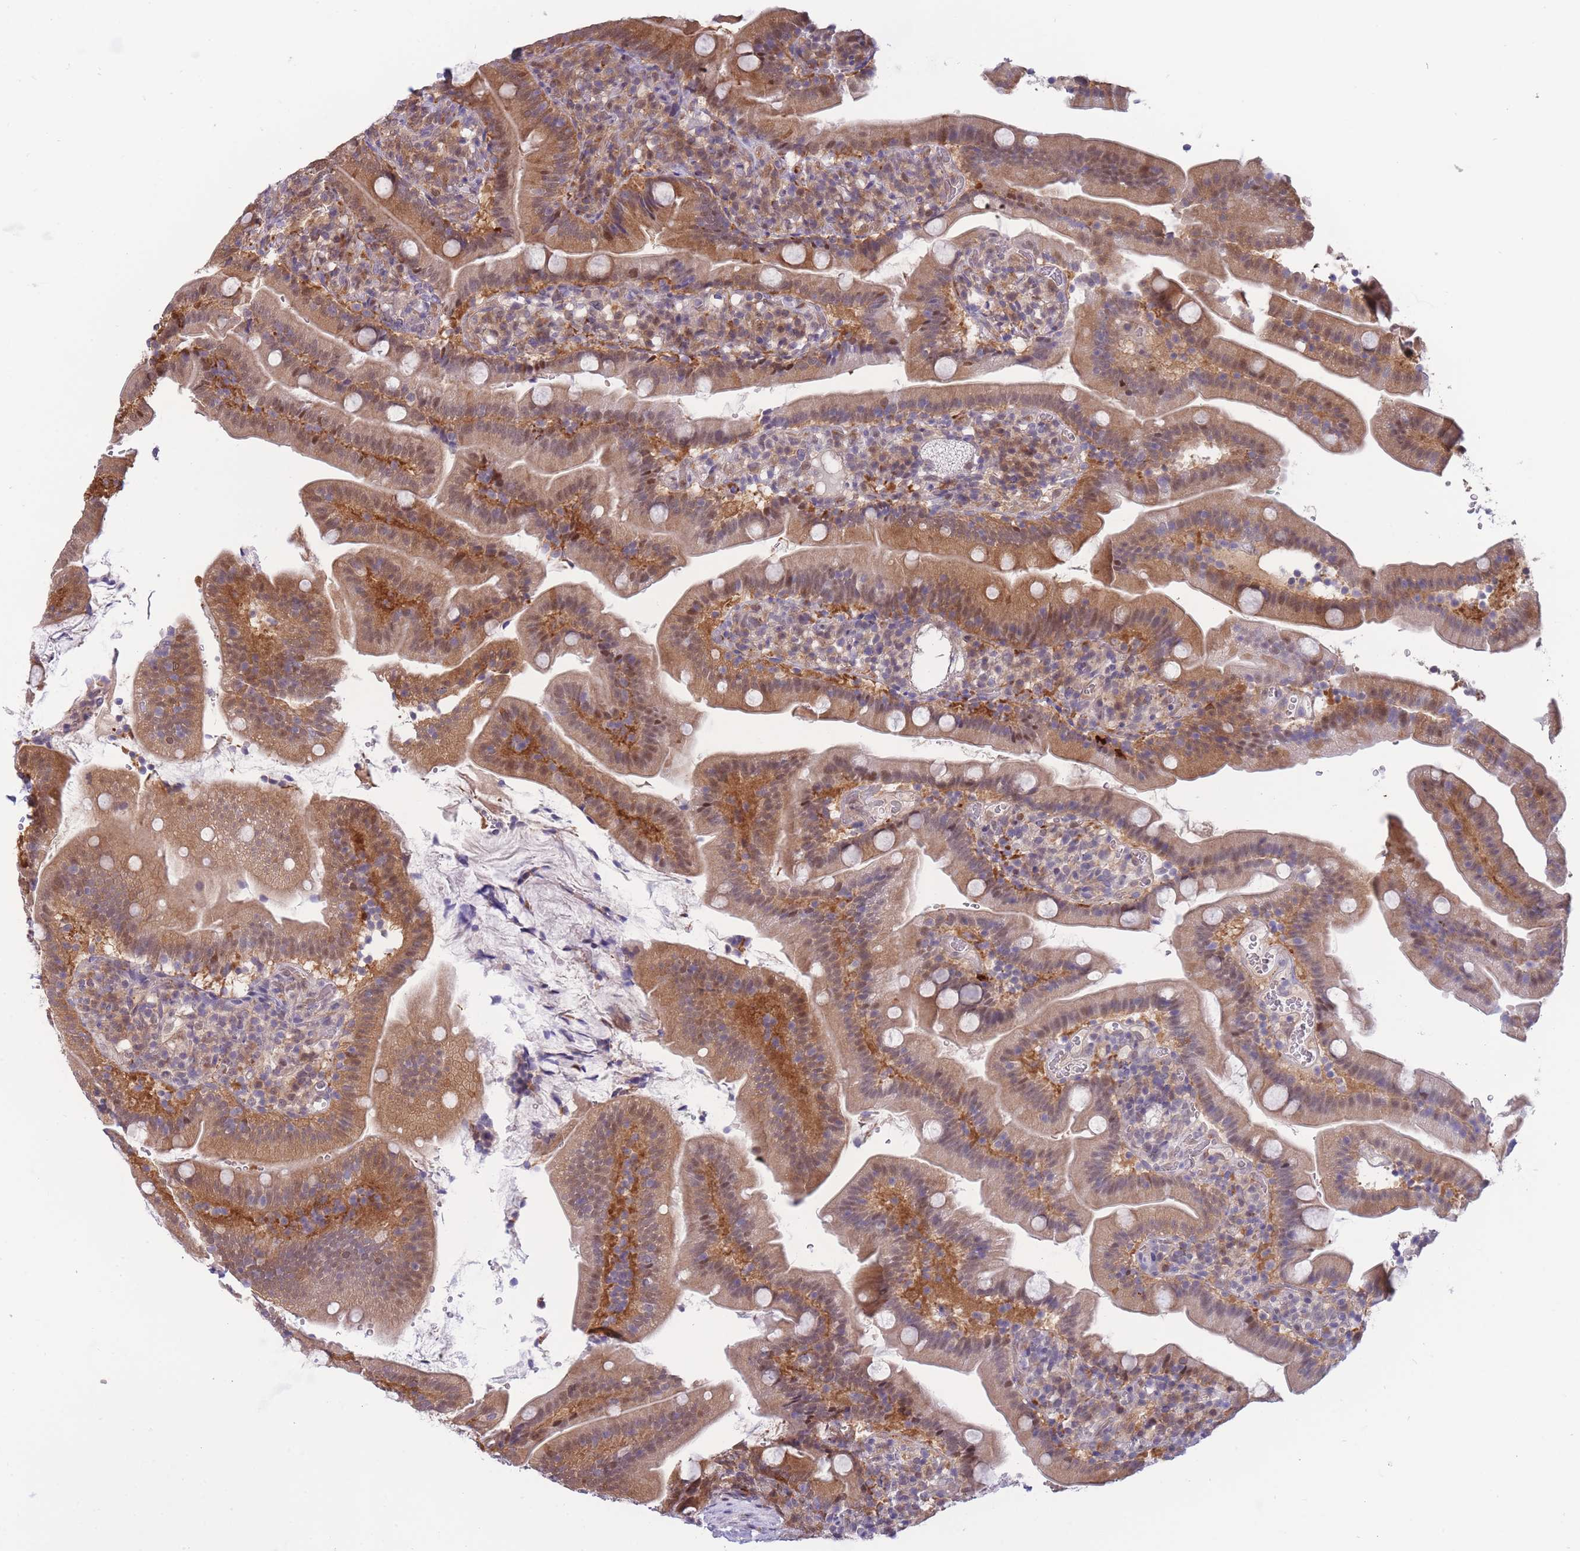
{"staining": {"intensity": "moderate", "quantity": ">75%", "location": "cytoplasmic/membranous,nuclear"}, "tissue": "duodenum", "cell_type": "Glandular cells", "image_type": "normal", "snomed": [{"axis": "morphology", "description": "Normal tissue, NOS"}, {"axis": "topography", "description": "Duodenum"}], "caption": "About >75% of glandular cells in unremarkable human duodenum display moderate cytoplasmic/membranous,nuclear protein staining as visualized by brown immunohistochemical staining.", "gene": "NSFL1C", "patient": {"sex": "female", "age": 67}}